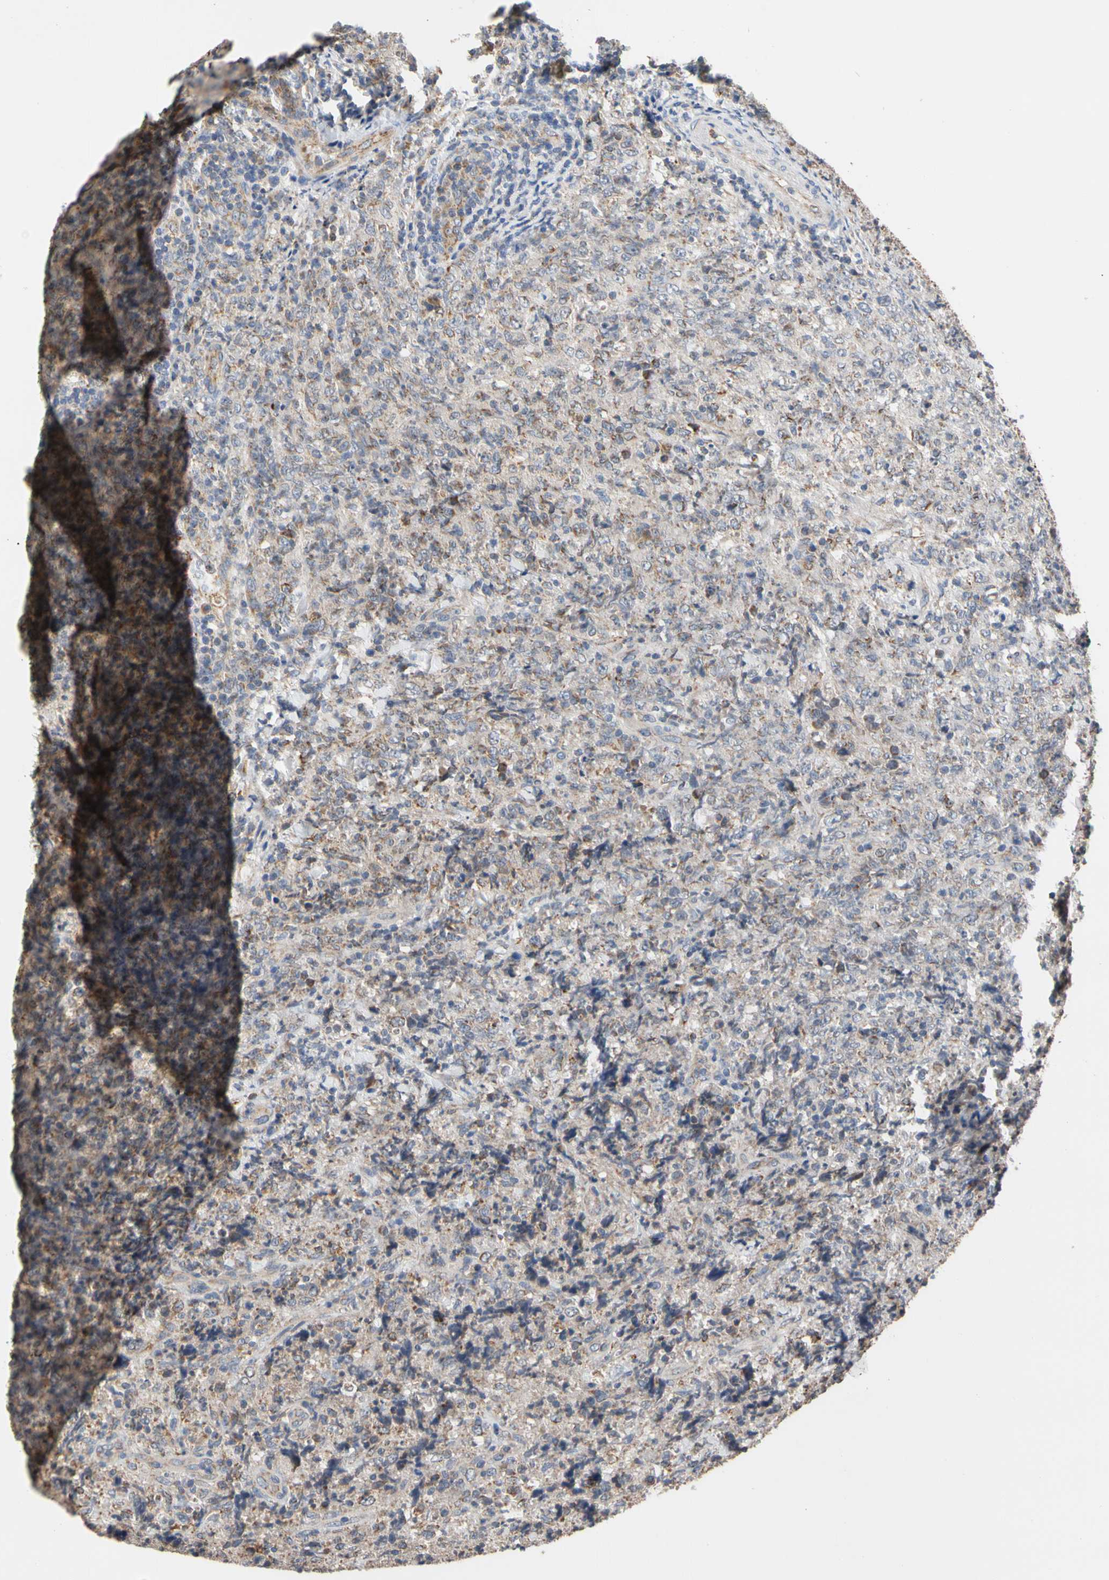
{"staining": {"intensity": "weak", "quantity": "<25%", "location": "cytoplasmic/membranous"}, "tissue": "lymphoma", "cell_type": "Tumor cells", "image_type": "cancer", "snomed": [{"axis": "morphology", "description": "Malignant lymphoma, non-Hodgkin's type, High grade"}, {"axis": "topography", "description": "Tonsil"}], "caption": "This image is of lymphoma stained with immunohistochemistry (IHC) to label a protein in brown with the nuclei are counter-stained blue. There is no expression in tumor cells. (Immunohistochemistry, brightfield microscopy, high magnification).", "gene": "GPD2", "patient": {"sex": "female", "age": 36}}